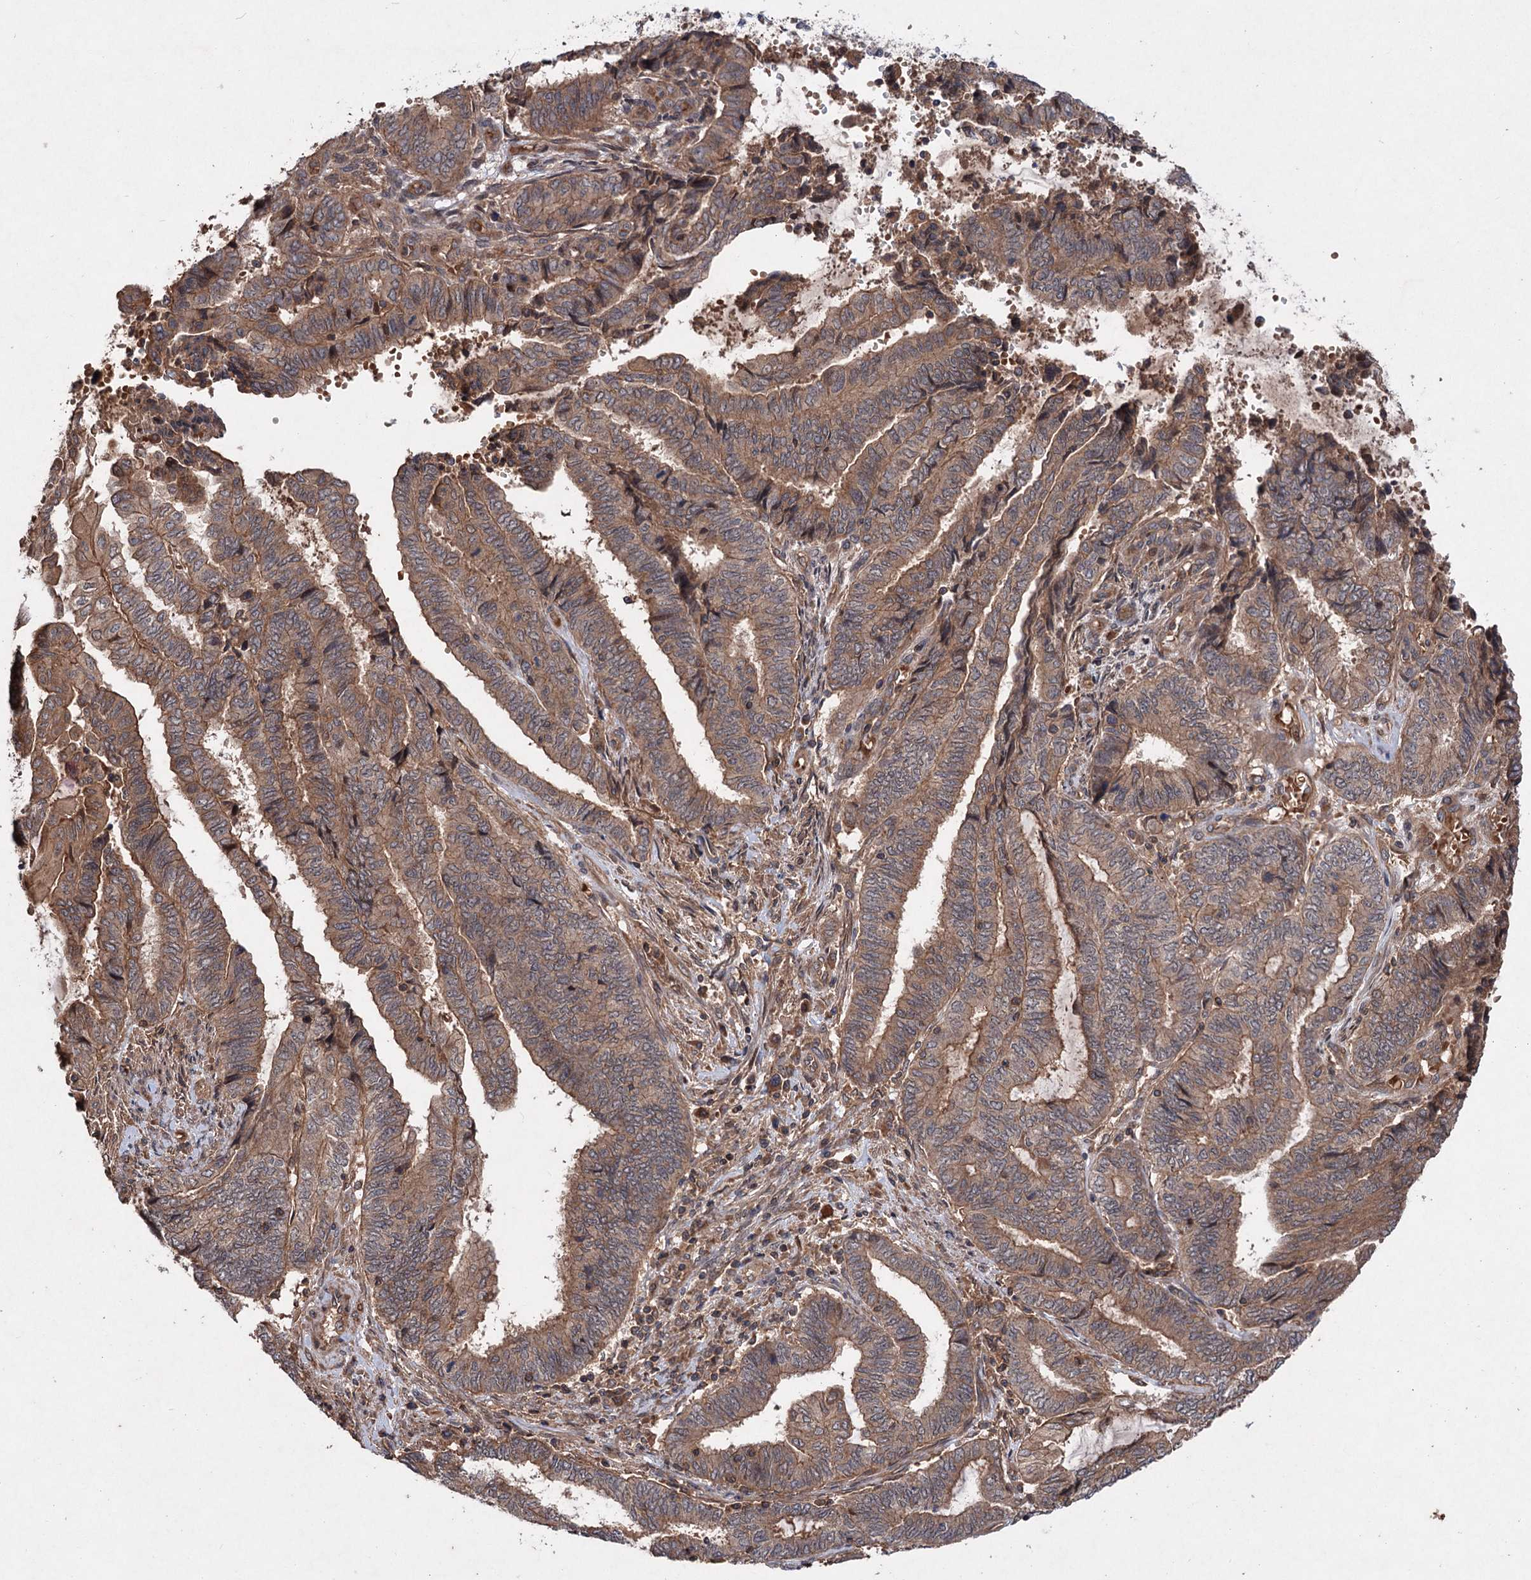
{"staining": {"intensity": "strong", "quantity": ">75%", "location": "cytoplasmic/membranous"}, "tissue": "endometrial cancer", "cell_type": "Tumor cells", "image_type": "cancer", "snomed": [{"axis": "morphology", "description": "Adenocarcinoma, NOS"}, {"axis": "topography", "description": "Uterus"}, {"axis": "topography", "description": "Endometrium"}], "caption": "Endometrial adenocarcinoma stained with DAB immunohistochemistry exhibits high levels of strong cytoplasmic/membranous staining in approximately >75% of tumor cells.", "gene": "ADK", "patient": {"sex": "female", "age": 70}}